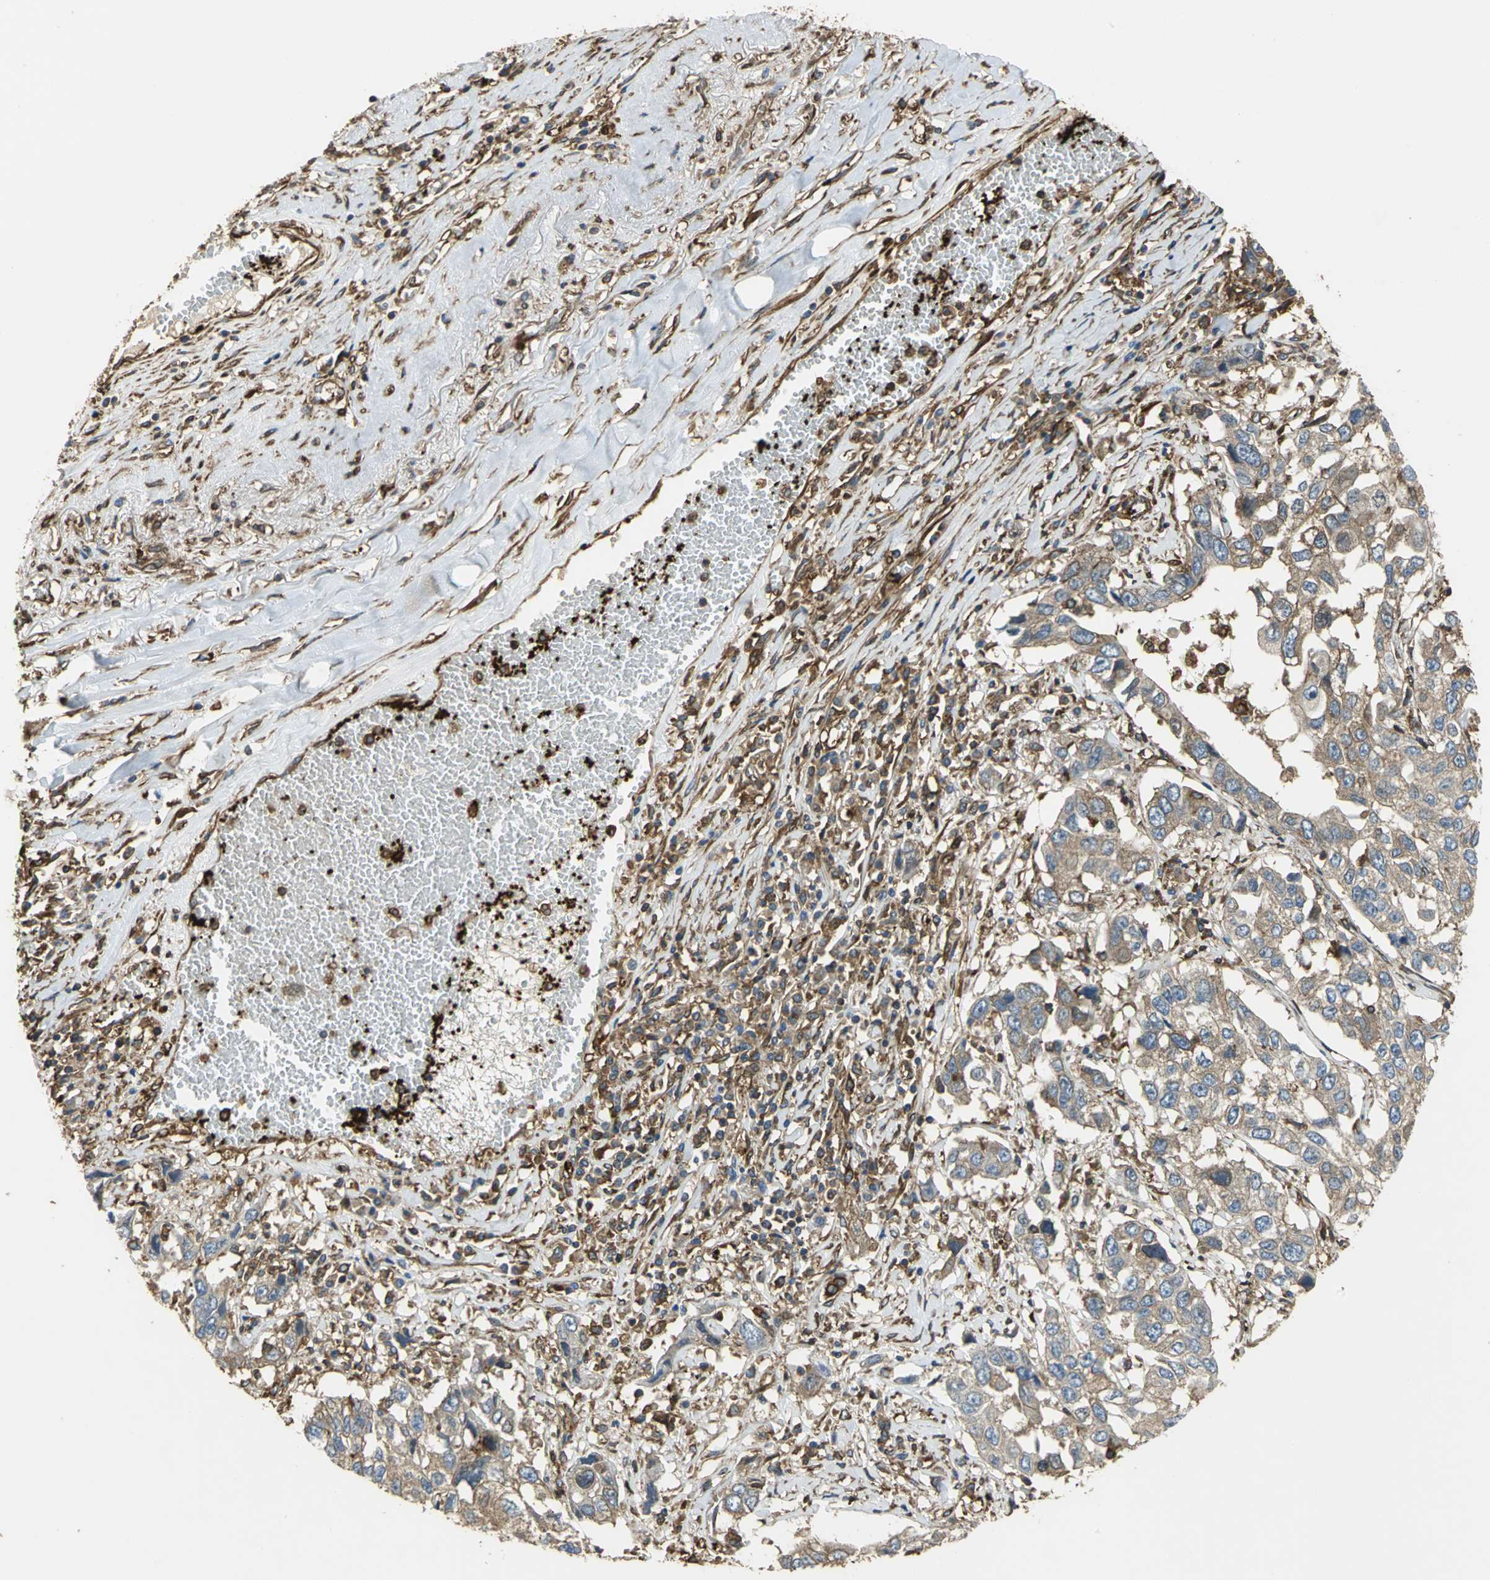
{"staining": {"intensity": "weak", "quantity": ">75%", "location": "cytoplasmic/membranous"}, "tissue": "lung cancer", "cell_type": "Tumor cells", "image_type": "cancer", "snomed": [{"axis": "morphology", "description": "Squamous cell carcinoma, NOS"}, {"axis": "topography", "description": "Lung"}], "caption": "Approximately >75% of tumor cells in human lung cancer (squamous cell carcinoma) show weak cytoplasmic/membranous protein staining as visualized by brown immunohistochemical staining.", "gene": "TLN1", "patient": {"sex": "male", "age": 71}}